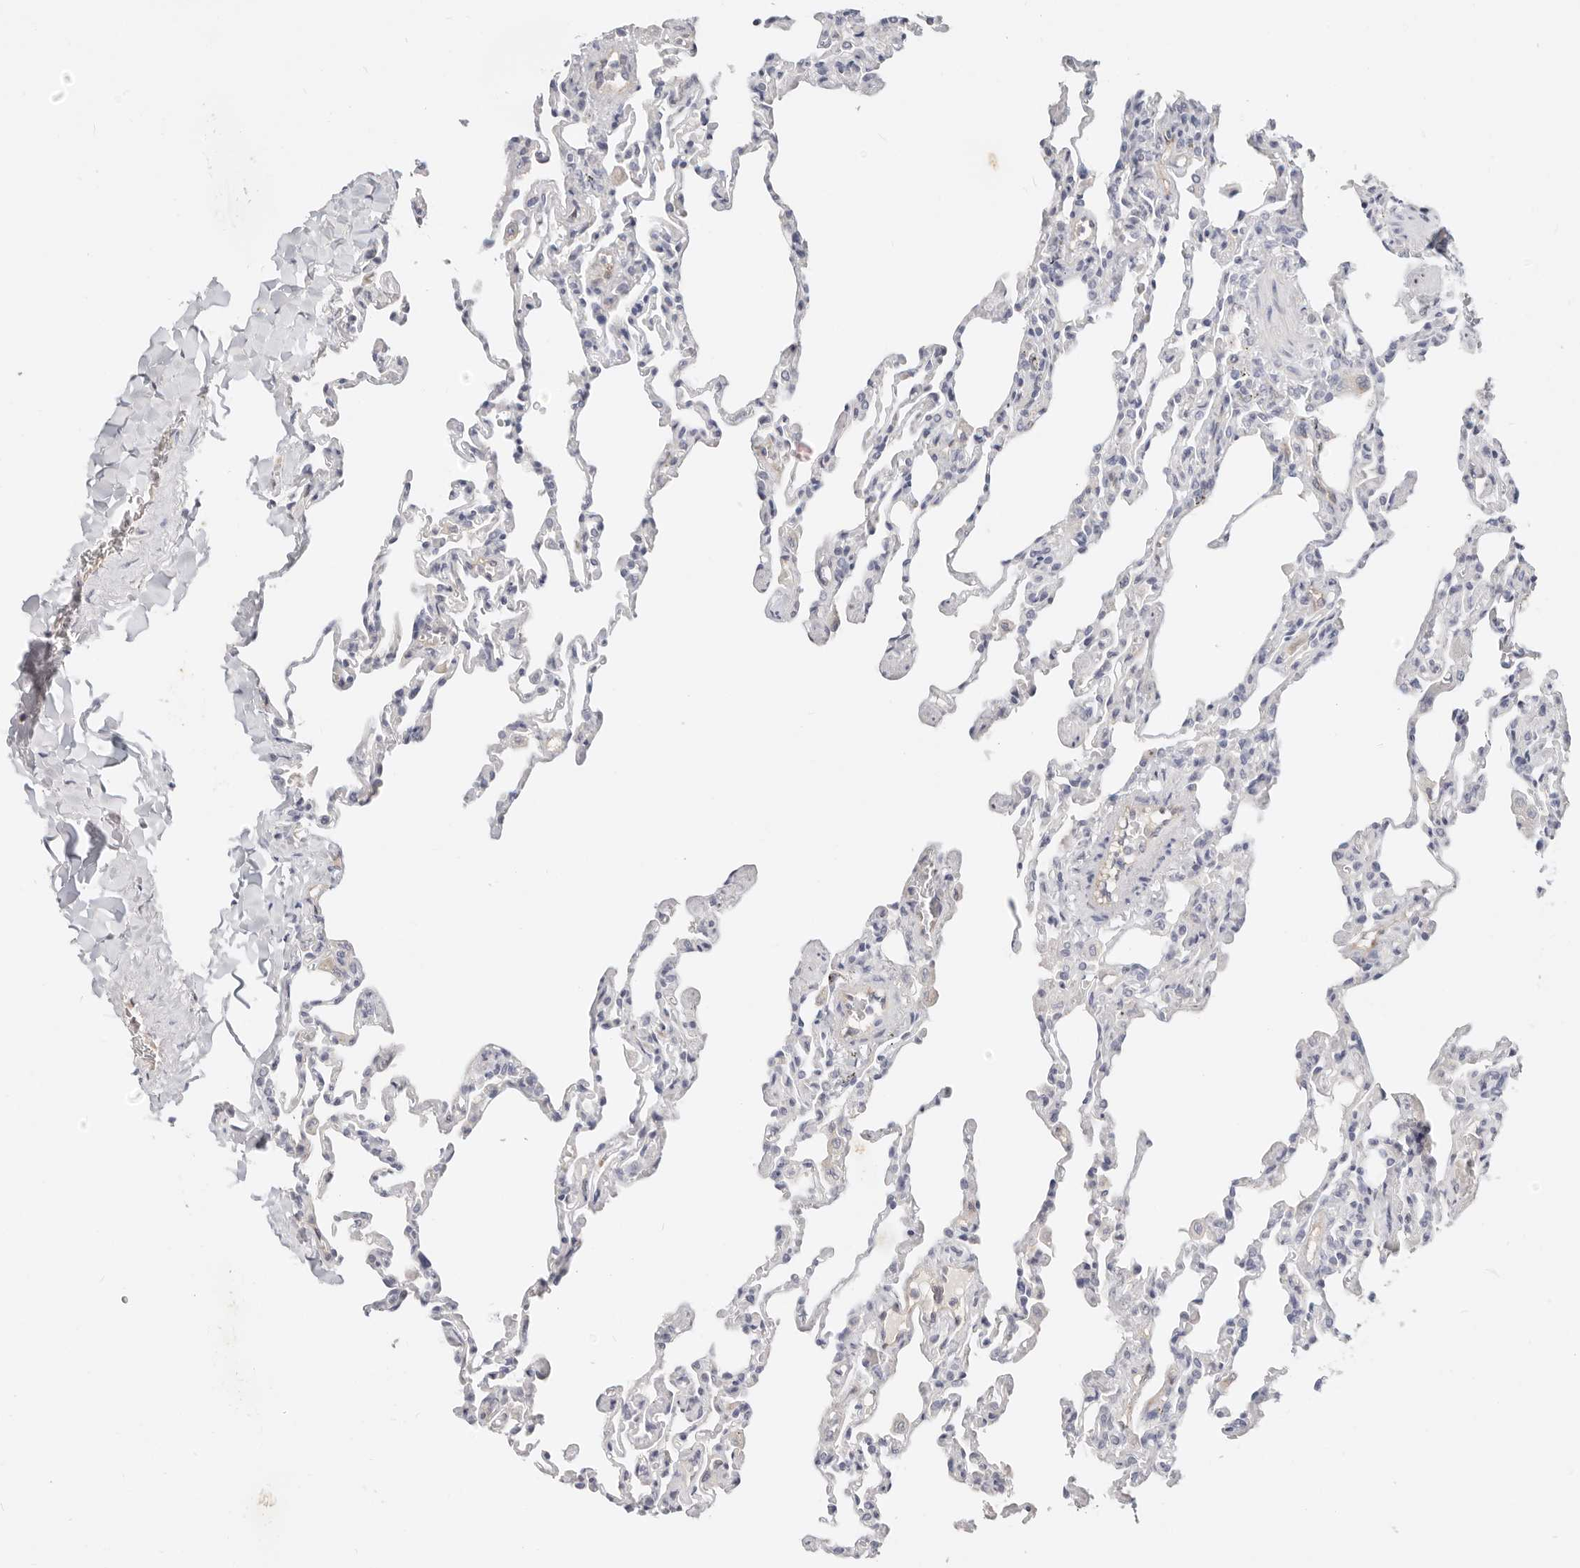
{"staining": {"intensity": "negative", "quantity": "none", "location": "none"}, "tissue": "lung", "cell_type": "Alveolar cells", "image_type": "normal", "snomed": [{"axis": "morphology", "description": "Normal tissue, NOS"}, {"axis": "topography", "description": "Lung"}], "caption": "Immunohistochemistry (IHC) micrograph of unremarkable lung: lung stained with DAB shows no significant protein expression in alveolar cells. (Brightfield microscopy of DAB immunohistochemistry at high magnification).", "gene": "ZRANB1", "patient": {"sex": "male", "age": 20}}